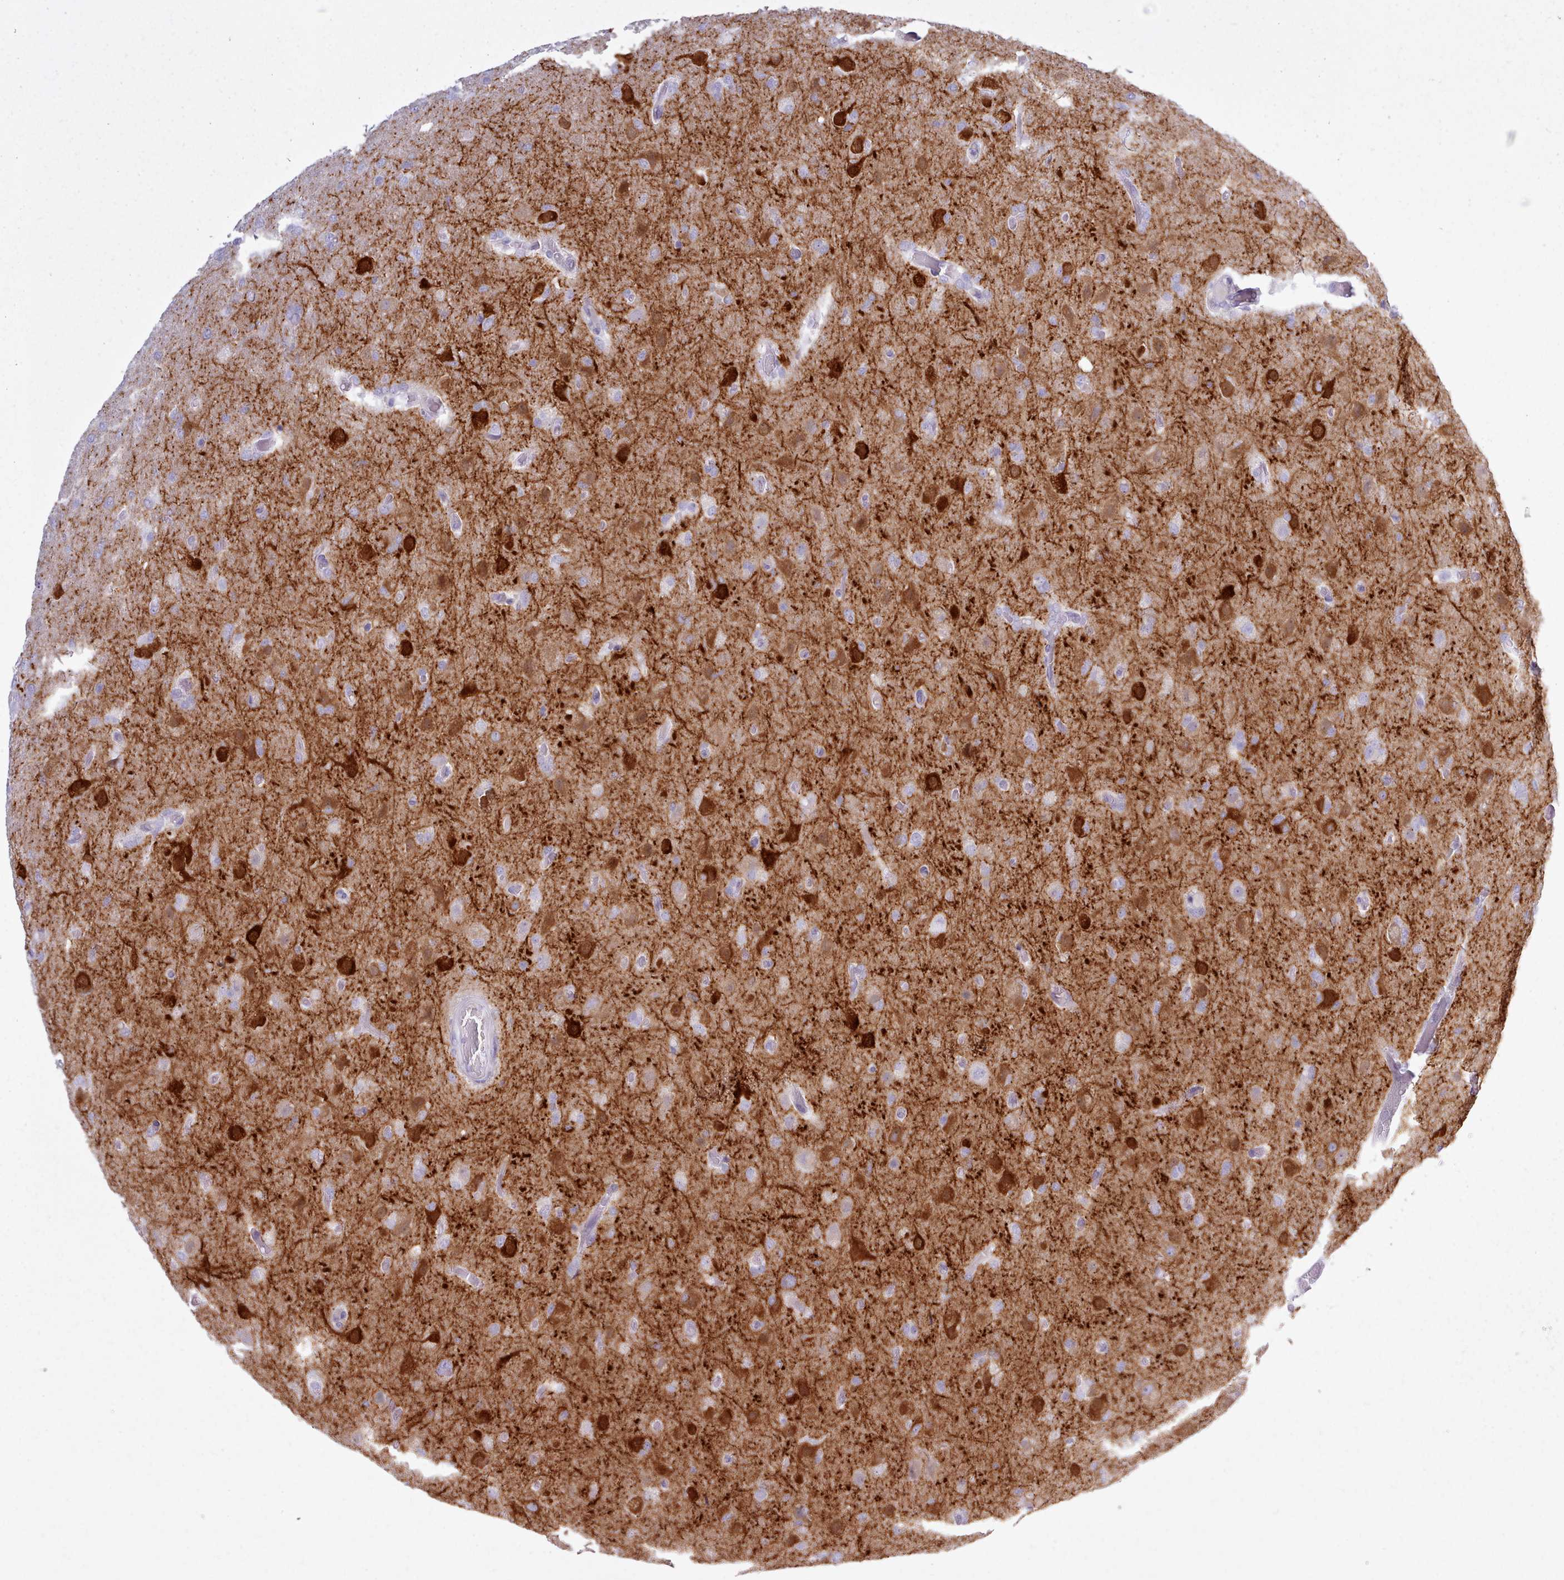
{"staining": {"intensity": "negative", "quantity": "none", "location": "none"}, "tissue": "glioma", "cell_type": "Tumor cells", "image_type": "cancer", "snomed": [{"axis": "morphology", "description": "Glioma, malignant, High grade"}, {"axis": "topography", "description": "Brain"}], "caption": "There is no significant staining in tumor cells of malignant glioma (high-grade).", "gene": "BDKRB2", "patient": {"sex": "female", "age": 74}}